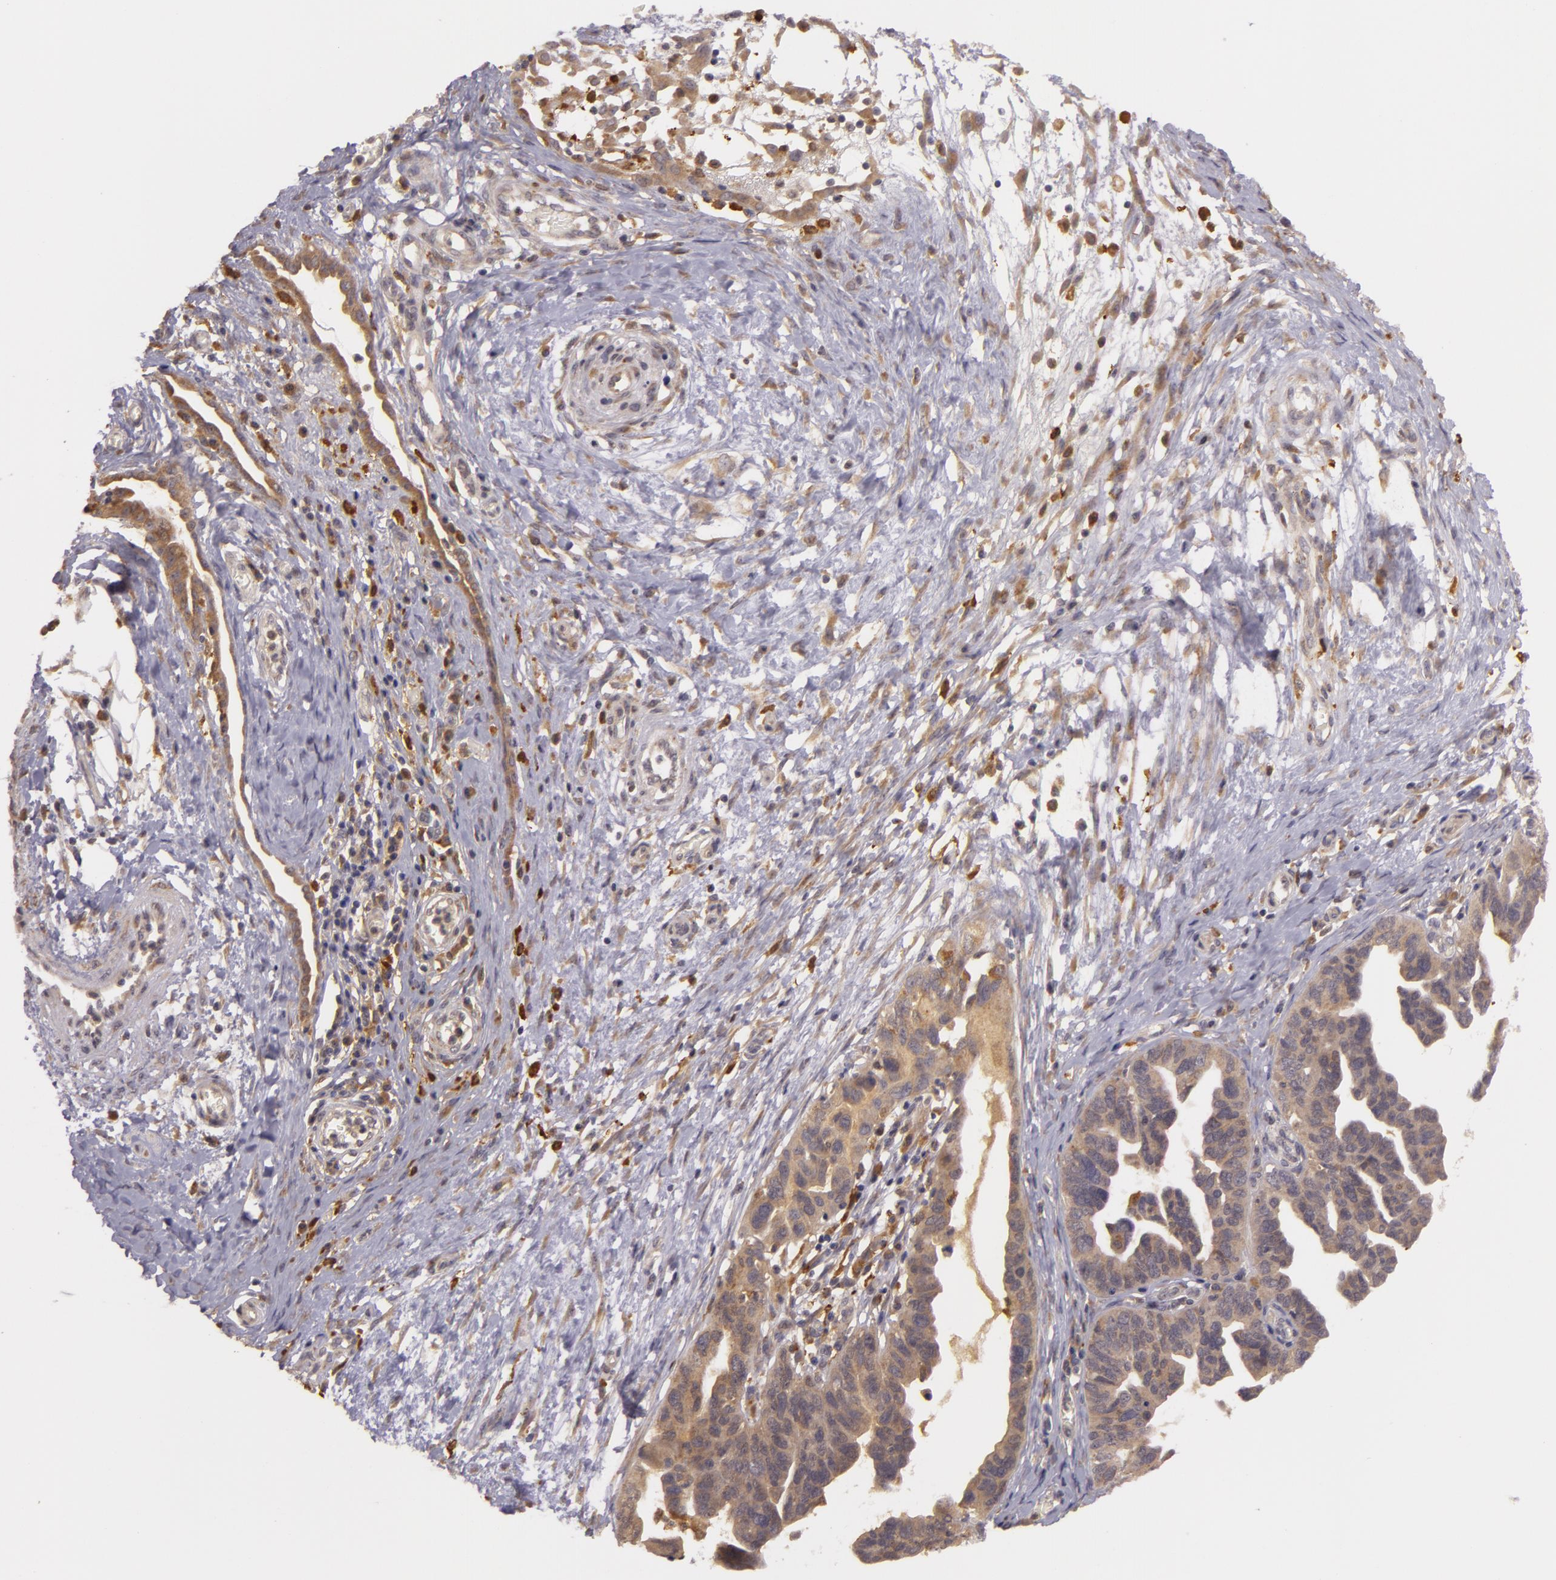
{"staining": {"intensity": "moderate", "quantity": ">75%", "location": "cytoplasmic/membranous"}, "tissue": "ovarian cancer", "cell_type": "Tumor cells", "image_type": "cancer", "snomed": [{"axis": "morphology", "description": "Cystadenocarcinoma, serous, NOS"}, {"axis": "topography", "description": "Ovary"}], "caption": "Immunohistochemical staining of ovarian serous cystadenocarcinoma exhibits moderate cytoplasmic/membranous protein expression in about >75% of tumor cells.", "gene": "PPP1R3F", "patient": {"sex": "female", "age": 64}}